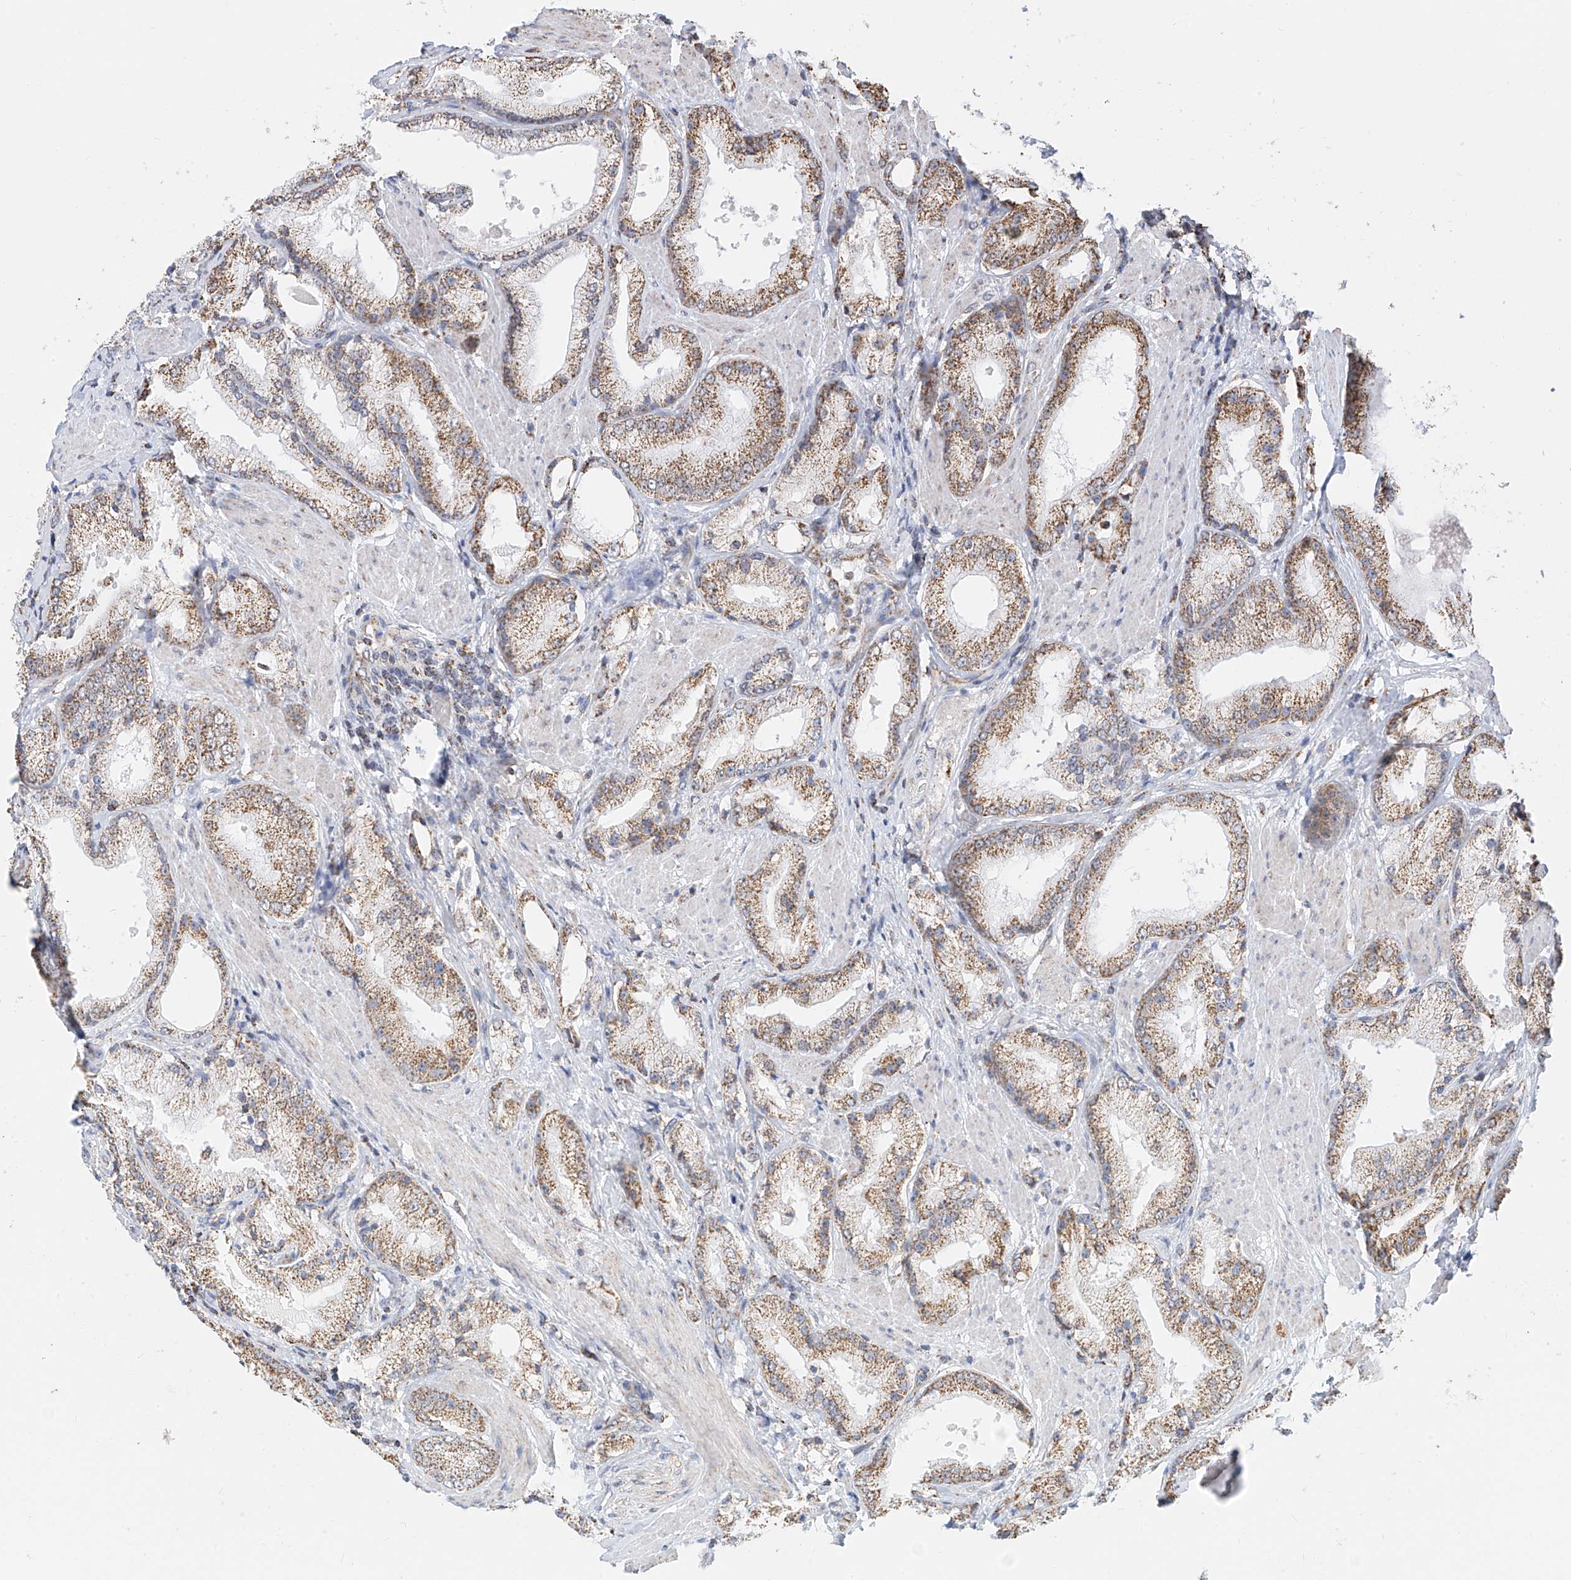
{"staining": {"intensity": "moderate", "quantity": ">75%", "location": "cytoplasmic/membranous"}, "tissue": "prostate cancer", "cell_type": "Tumor cells", "image_type": "cancer", "snomed": [{"axis": "morphology", "description": "Adenocarcinoma, Low grade"}, {"axis": "topography", "description": "Prostate"}], "caption": "Prostate cancer stained with a brown dye exhibits moderate cytoplasmic/membranous positive staining in about >75% of tumor cells.", "gene": "NALCN", "patient": {"sex": "male", "age": 67}}